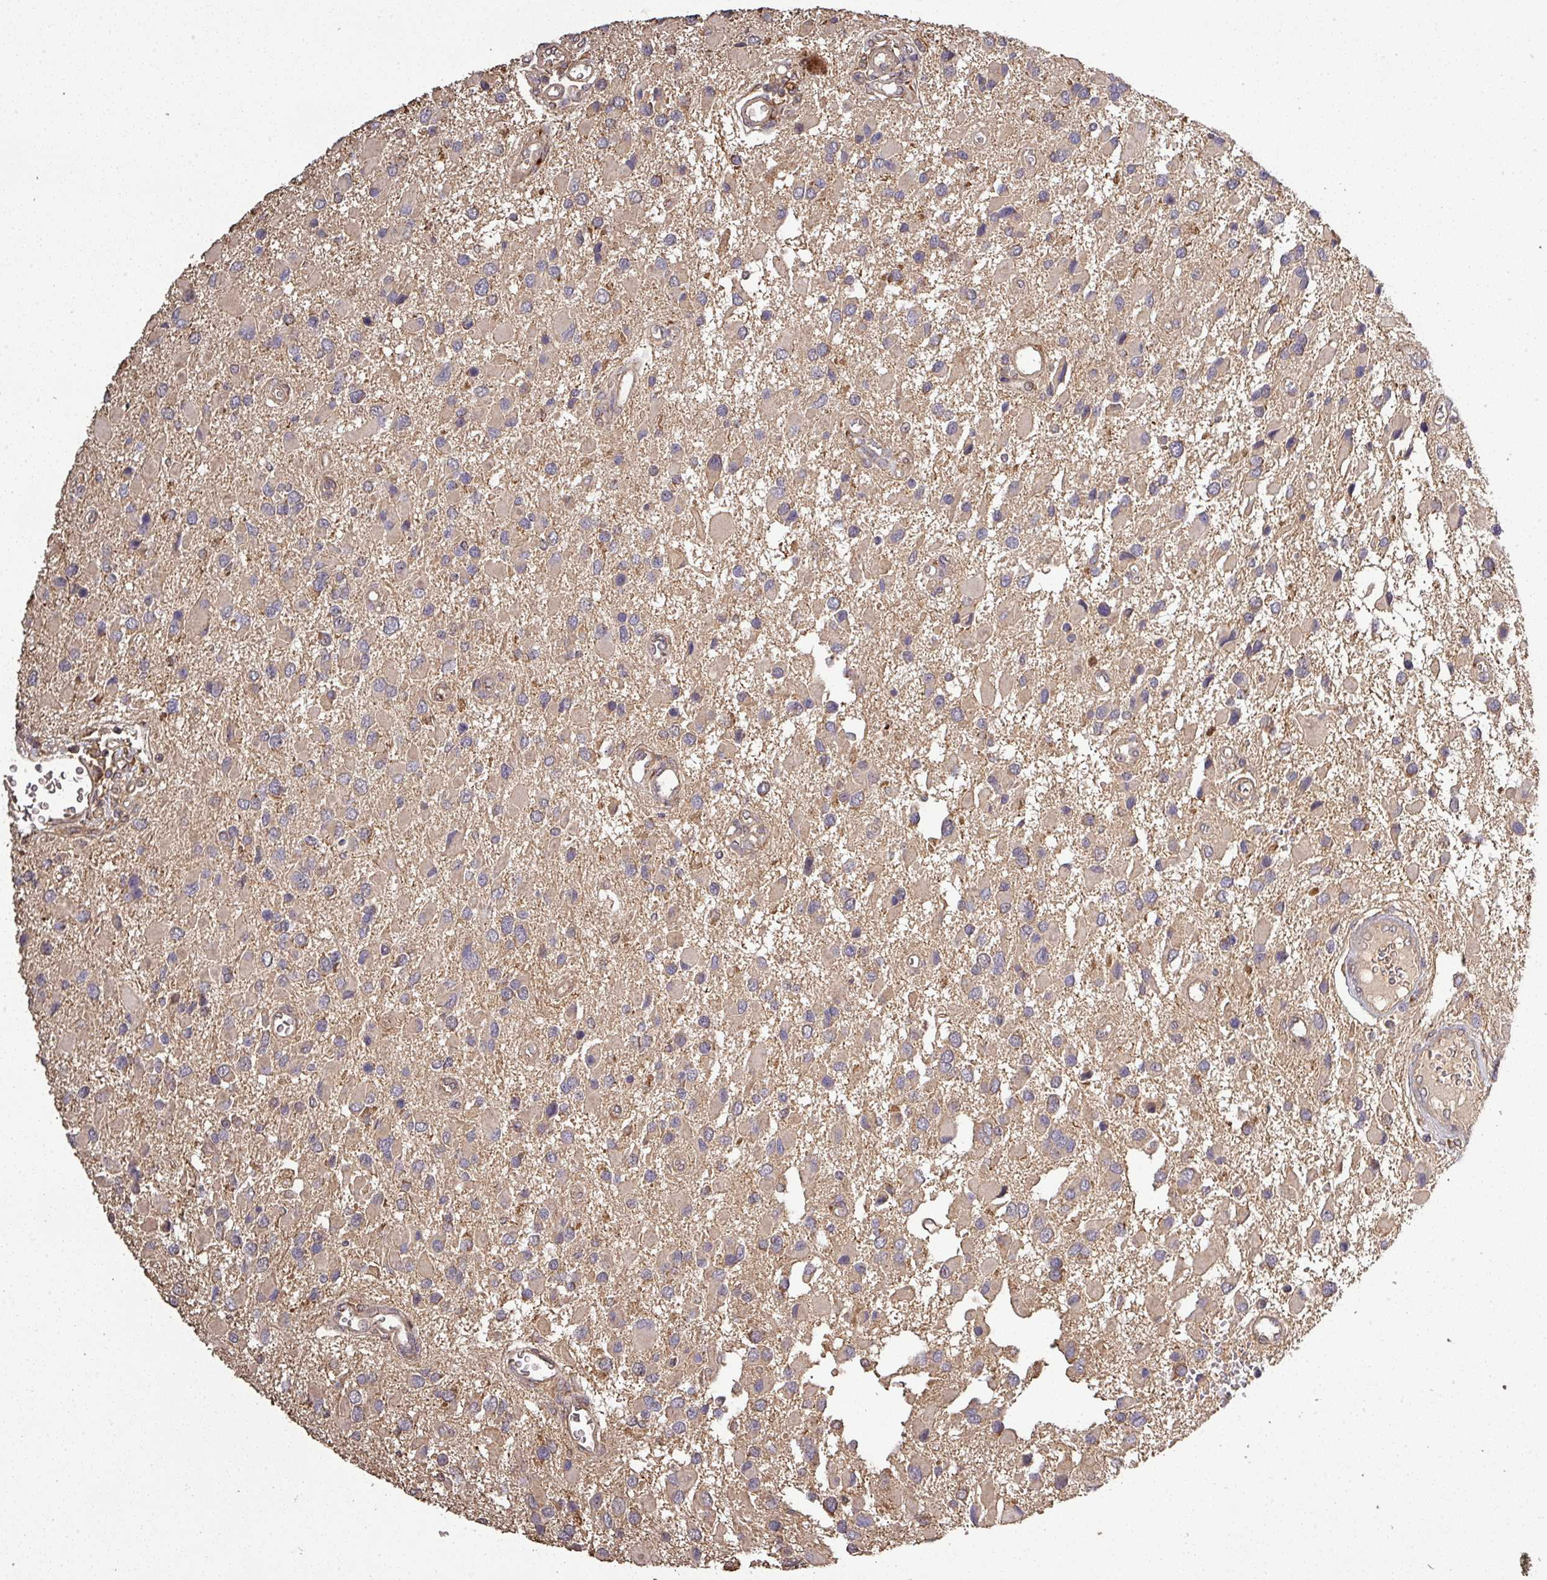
{"staining": {"intensity": "negative", "quantity": "none", "location": "none"}, "tissue": "glioma", "cell_type": "Tumor cells", "image_type": "cancer", "snomed": [{"axis": "morphology", "description": "Glioma, malignant, High grade"}, {"axis": "topography", "description": "Brain"}], "caption": "Immunohistochemical staining of glioma exhibits no significant staining in tumor cells.", "gene": "ISLR", "patient": {"sex": "male", "age": 53}}